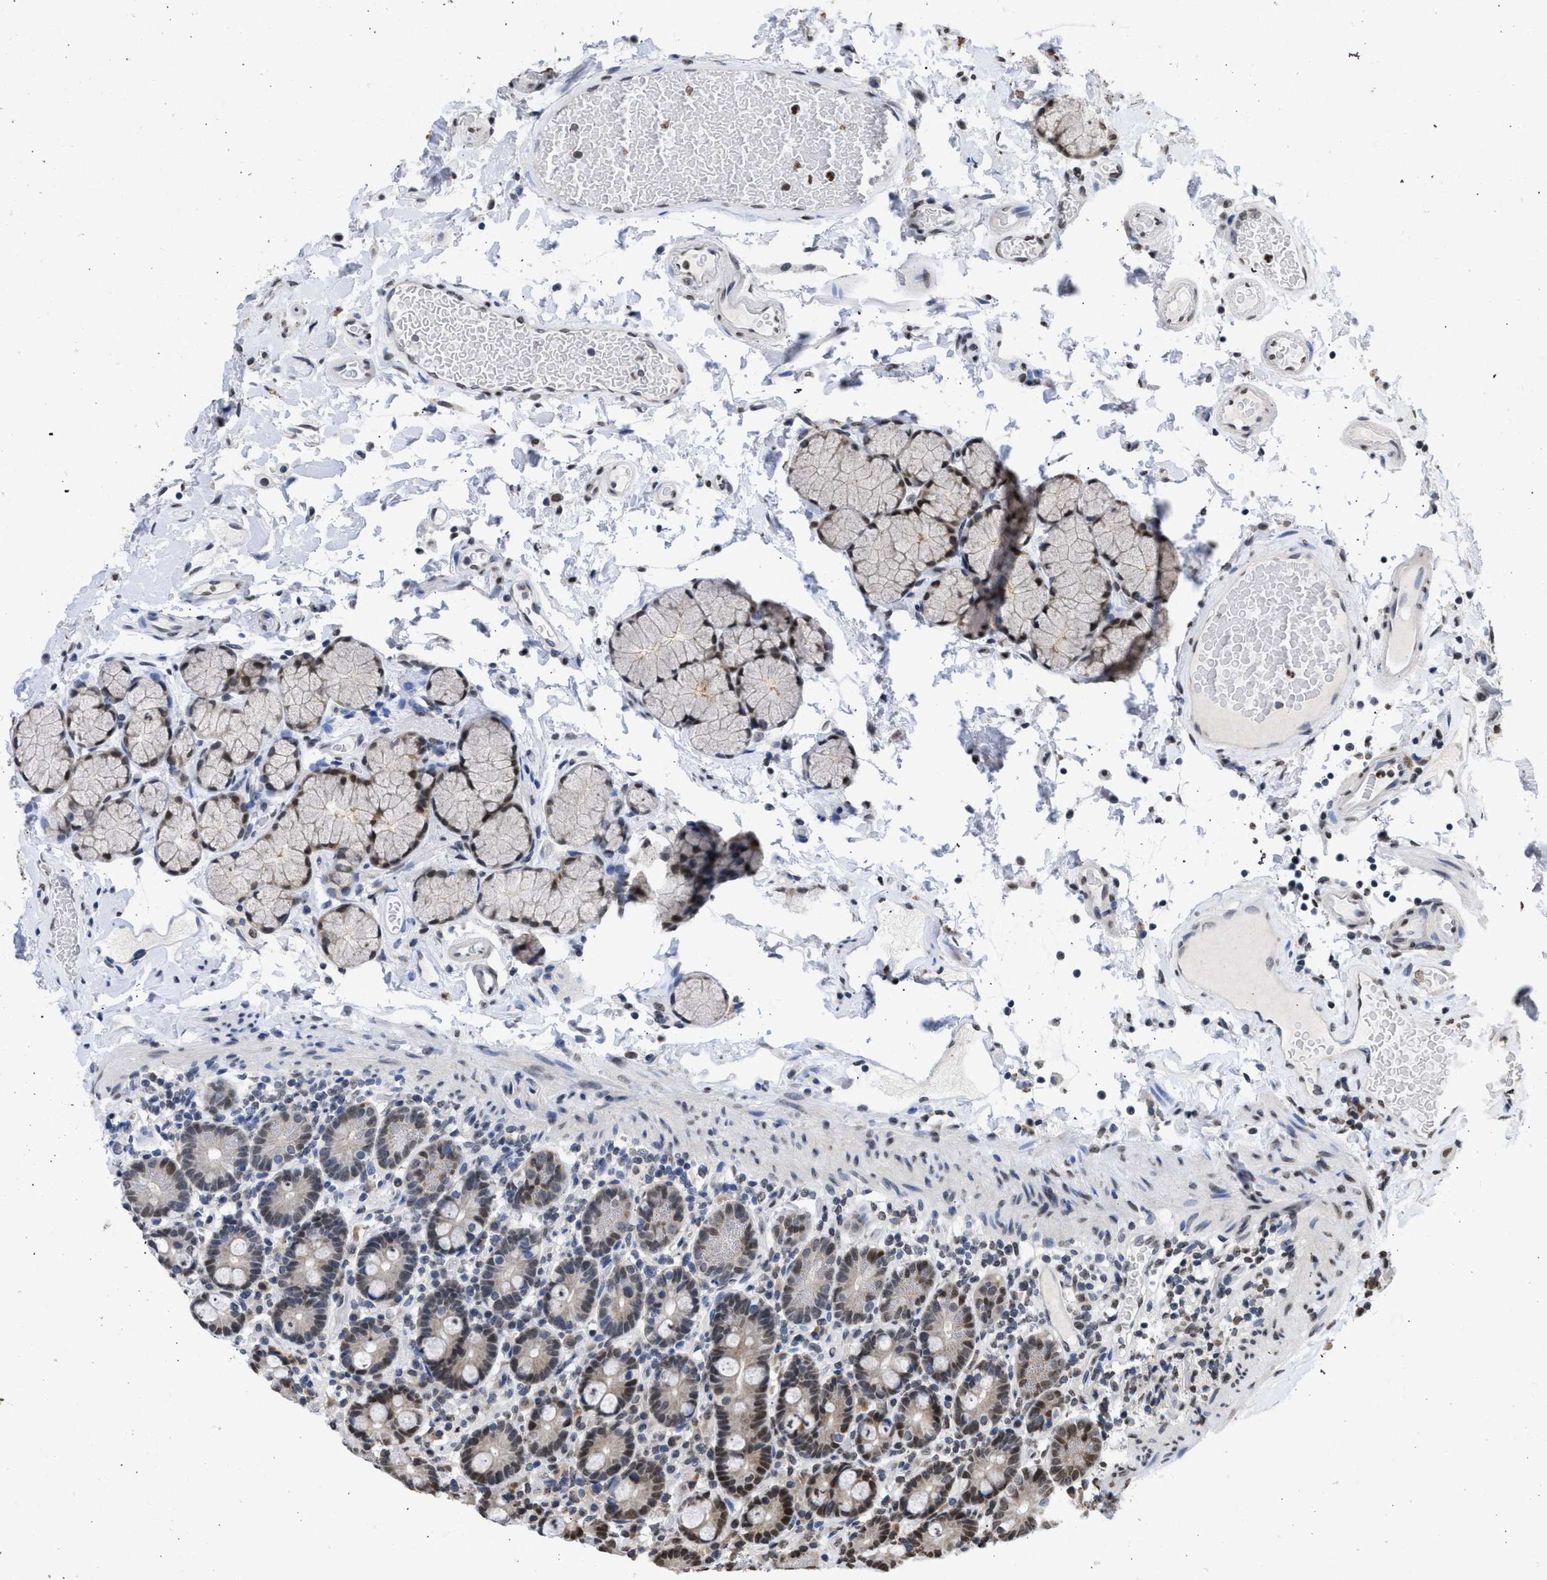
{"staining": {"intensity": "moderate", "quantity": "<25%", "location": "cytoplasmic/membranous,nuclear"}, "tissue": "duodenum", "cell_type": "Glandular cells", "image_type": "normal", "snomed": [{"axis": "morphology", "description": "Normal tissue, NOS"}, {"axis": "topography", "description": "Small intestine, NOS"}], "caption": "This is an image of immunohistochemistry (IHC) staining of benign duodenum, which shows moderate expression in the cytoplasmic/membranous,nuclear of glandular cells.", "gene": "NUP35", "patient": {"sex": "female", "age": 71}}